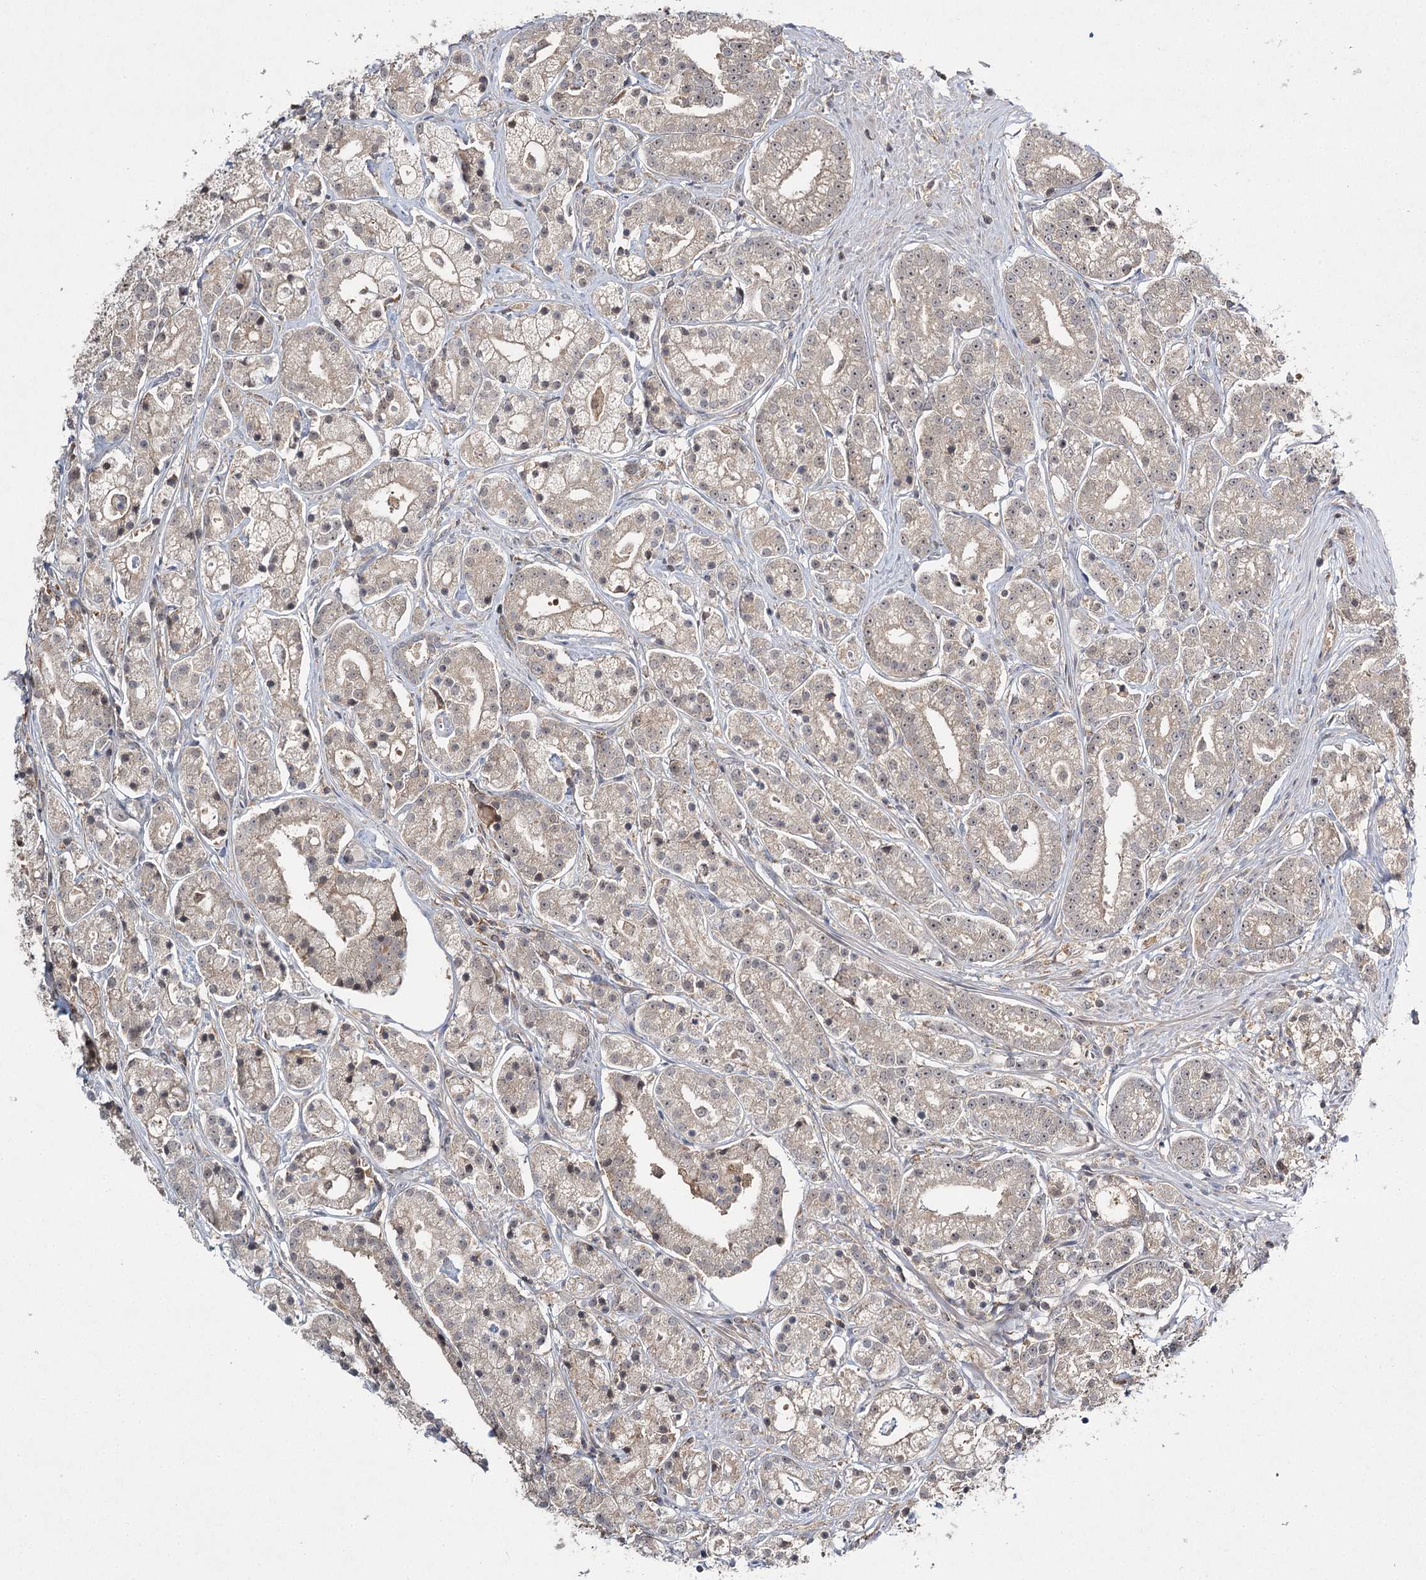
{"staining": {"intensity": "weak", "quantity": "25%-75%", "location": "cytoplasmic/membranous"}, "tissue": "prostate cancer", "cell_type": "Tumor cells", "image_type": "cancer", "snomed": [{"axis": "morphology", "description": "Adenocarcinoma, High grade"}, {"axis": "topography", "description": "Prostate"}], "caption": "Immunohistochemical staining of human prostate cancer (high-grade adenocarcinoma) reveals low levels of weak cytoplasmic/membranous protein staining in approximately 25%-75% of tumor cells.", "gene": "WDR44", "patient": {"sex": "male", "age": 69}}